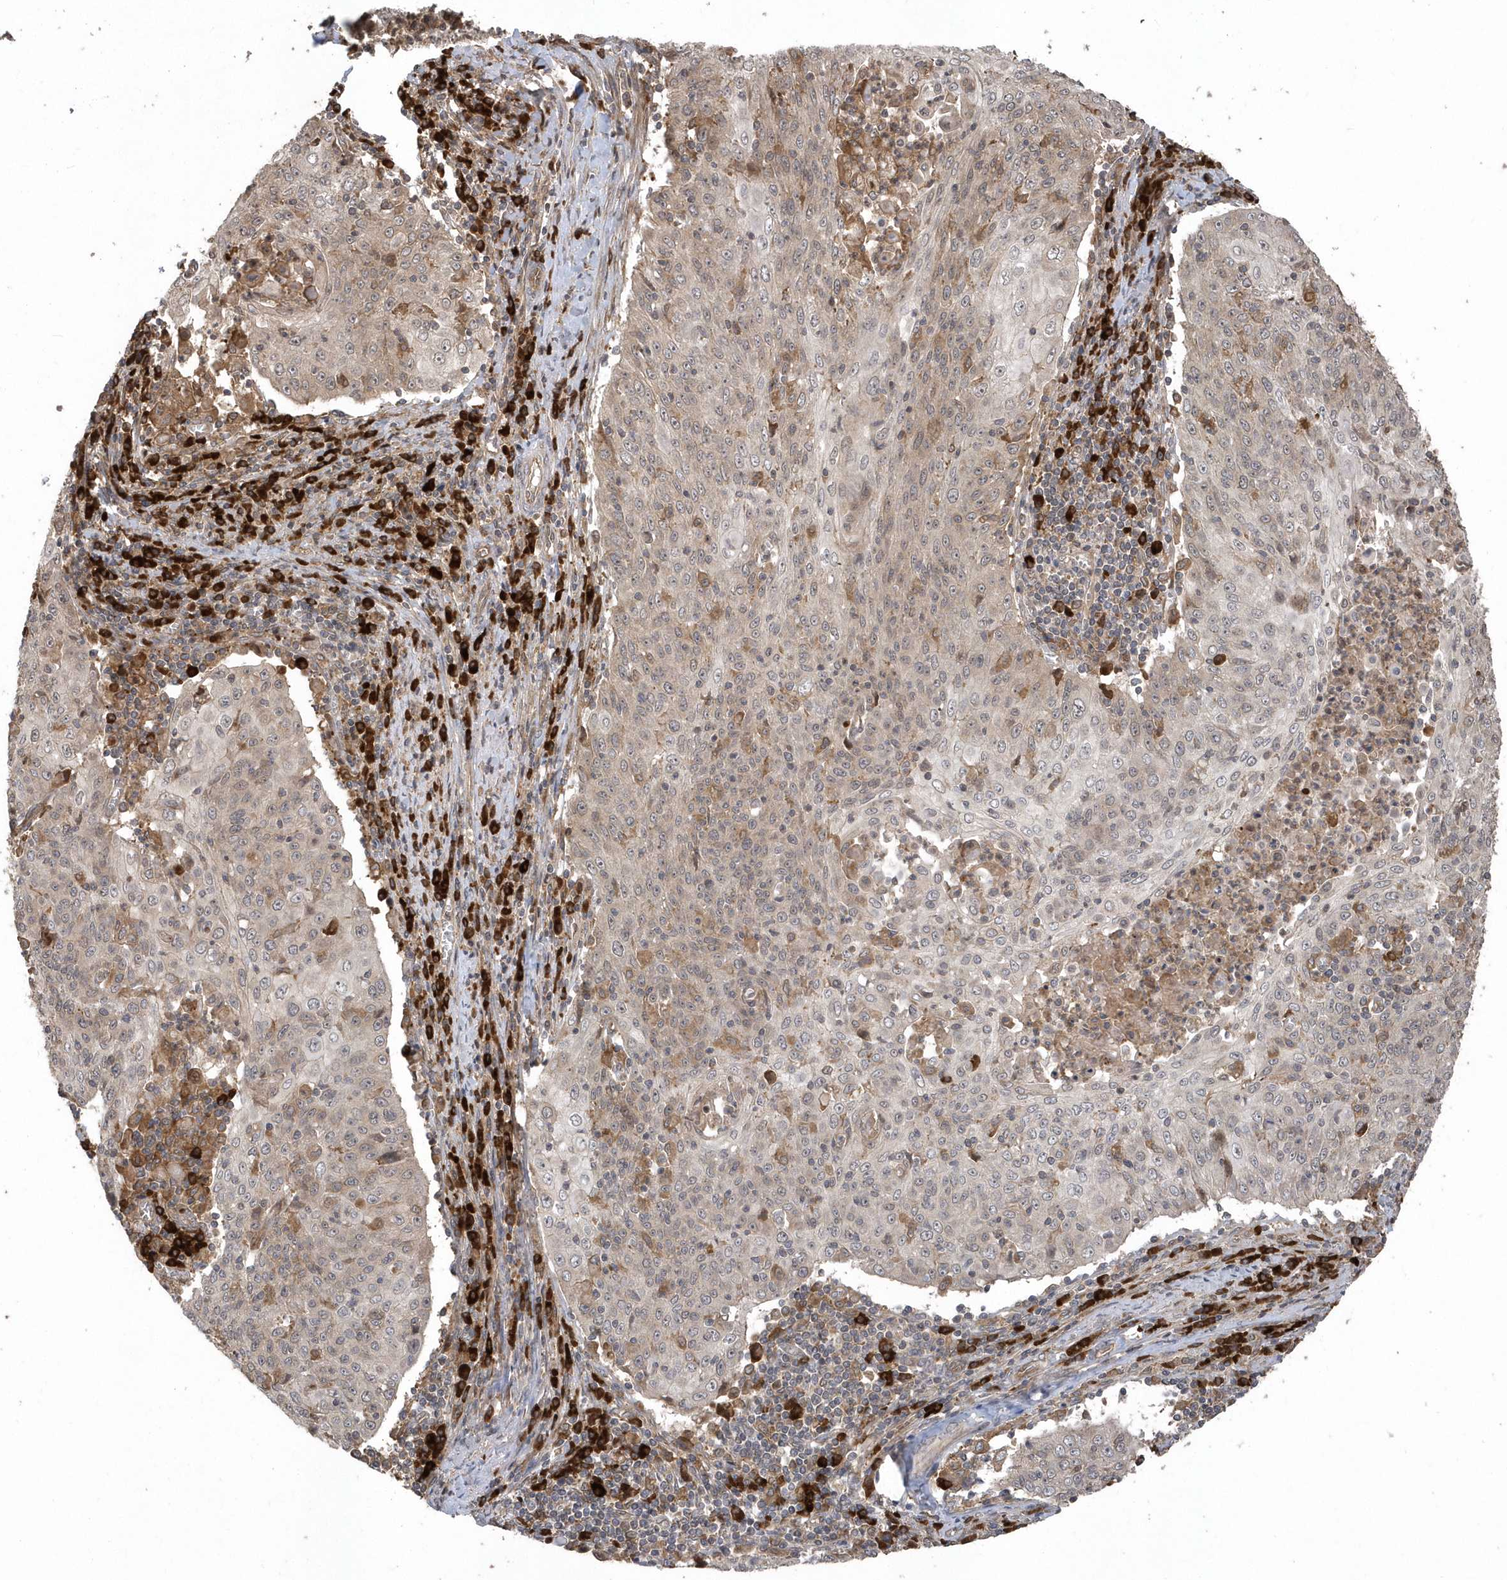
{"staining": {"intensity": "weak", "quantity": "<25%", "location": "cytoplasmic/membranous"}, "tissue": "cervical cancer", "cell_type": "Tumor cells", "image_type": "cancer", "snomed": [{"axis": "morphology", "description": "Squamous cell carcinoma, NOS"}, {"axis": "topography", "description": "Cervix"}], "caption": "High magnification brightfield microscopy of cervical squamous cell carcinoma stained with DAB (brown) and counterstained with hematoxylin (blue): tumor cells show no significant staining. Nuclei are stained in blue.", "gene": "HERPUD1", "patient": {"sex": "female", "age": 48}}